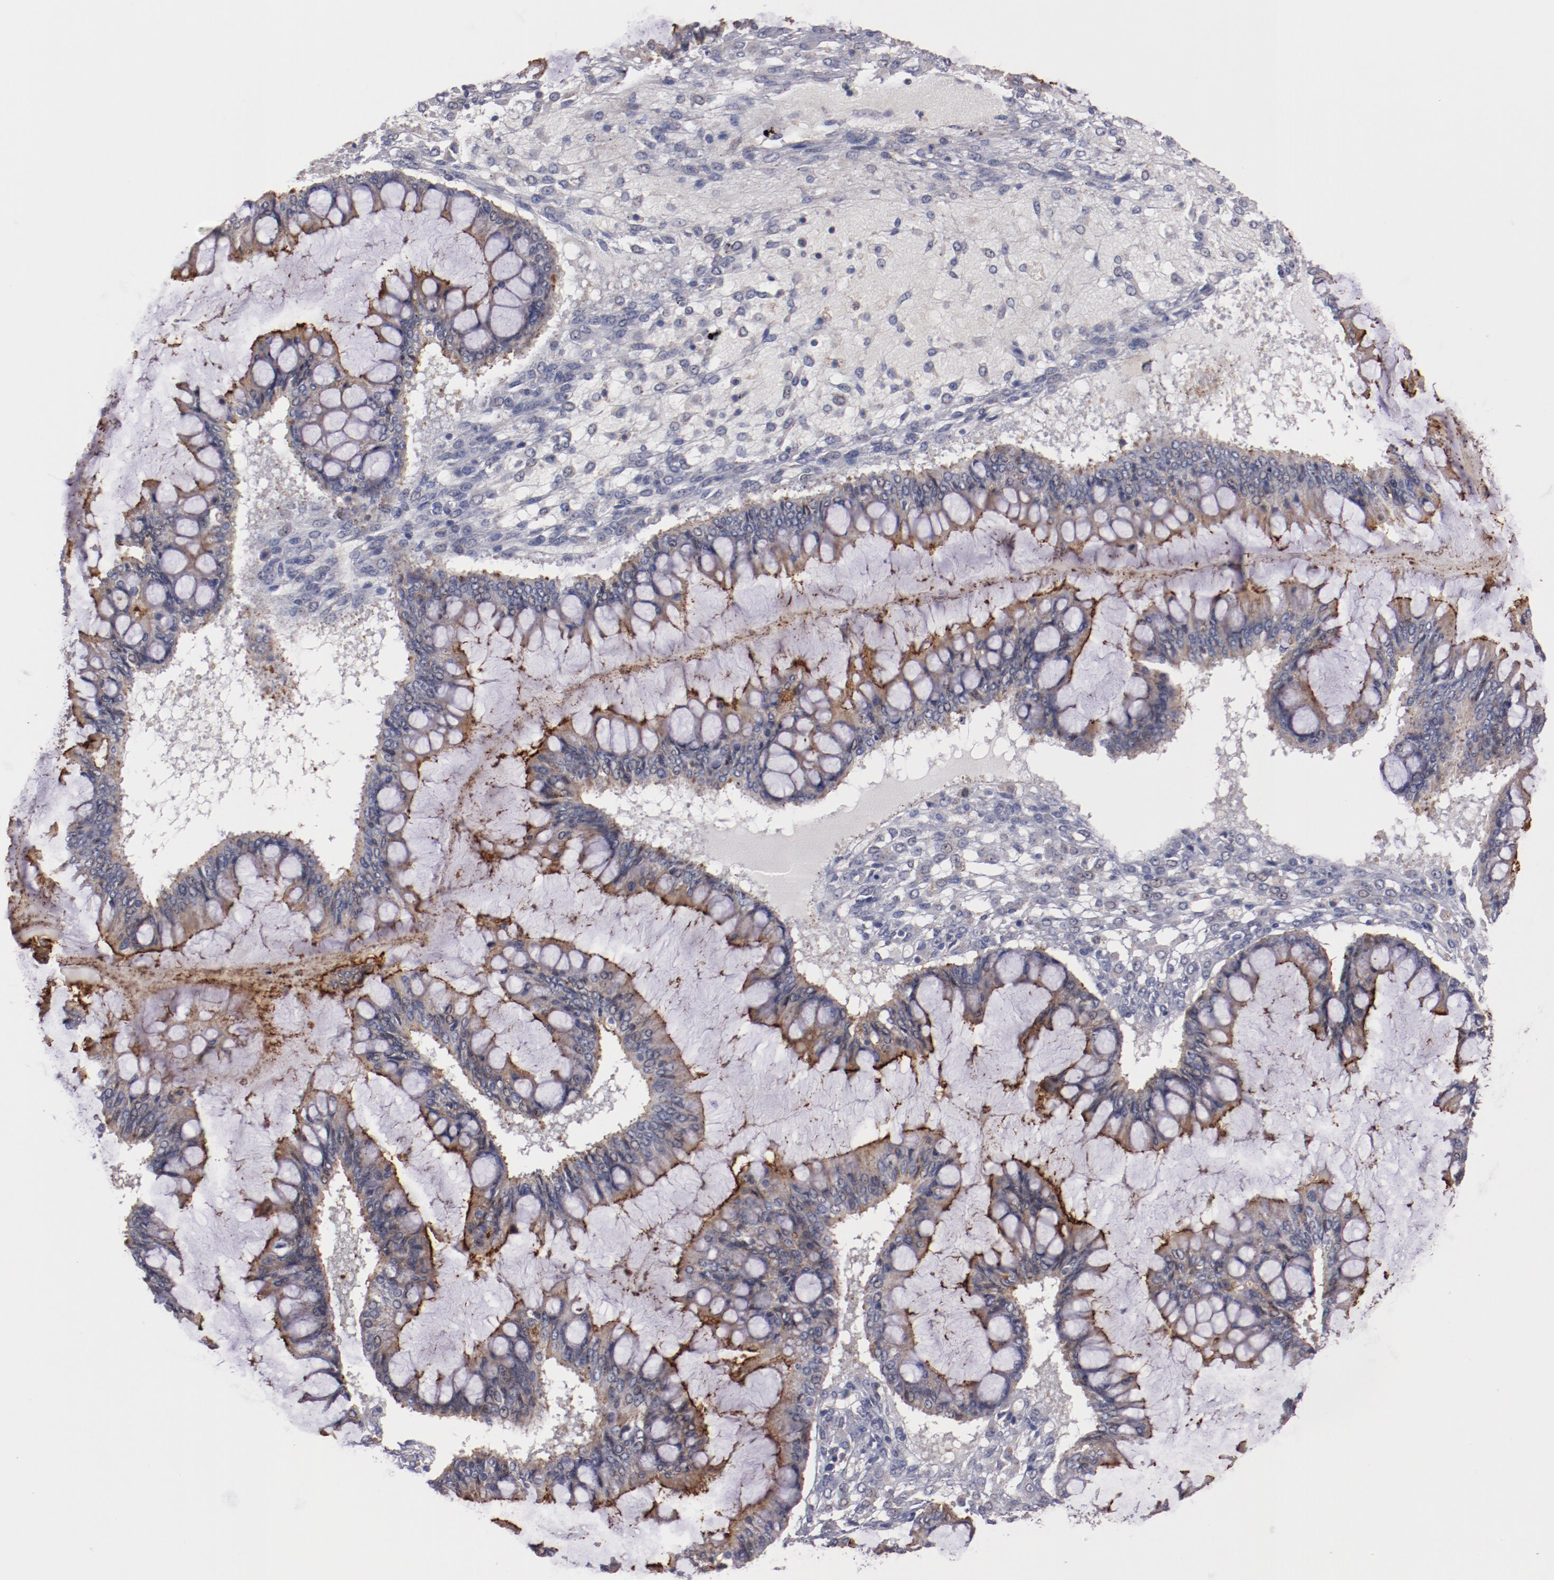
{"staining": {"intensity": "moderate", "quantity": "25%-75%", "location": "cytoplasmic/membranous"}, "tissue": "ovarian cancer", "cell_type": "Tumor cells", "image_type": "cancer", "snomed": [{"axis": "morphology", "description": "Cystadenocarcinoma, mucinous, NOS"}, {"axis": "topography", "description": "Ovary"}], "caption": "This is a photomicrograph of IHC staining of mucinous cystadenocarcinoma (ovarian), which shows moderate positivity in the cytoplasmic/membranous of tumor cells.", "gene": "SYP", "patient": {"sex": "female", "age": 73}}